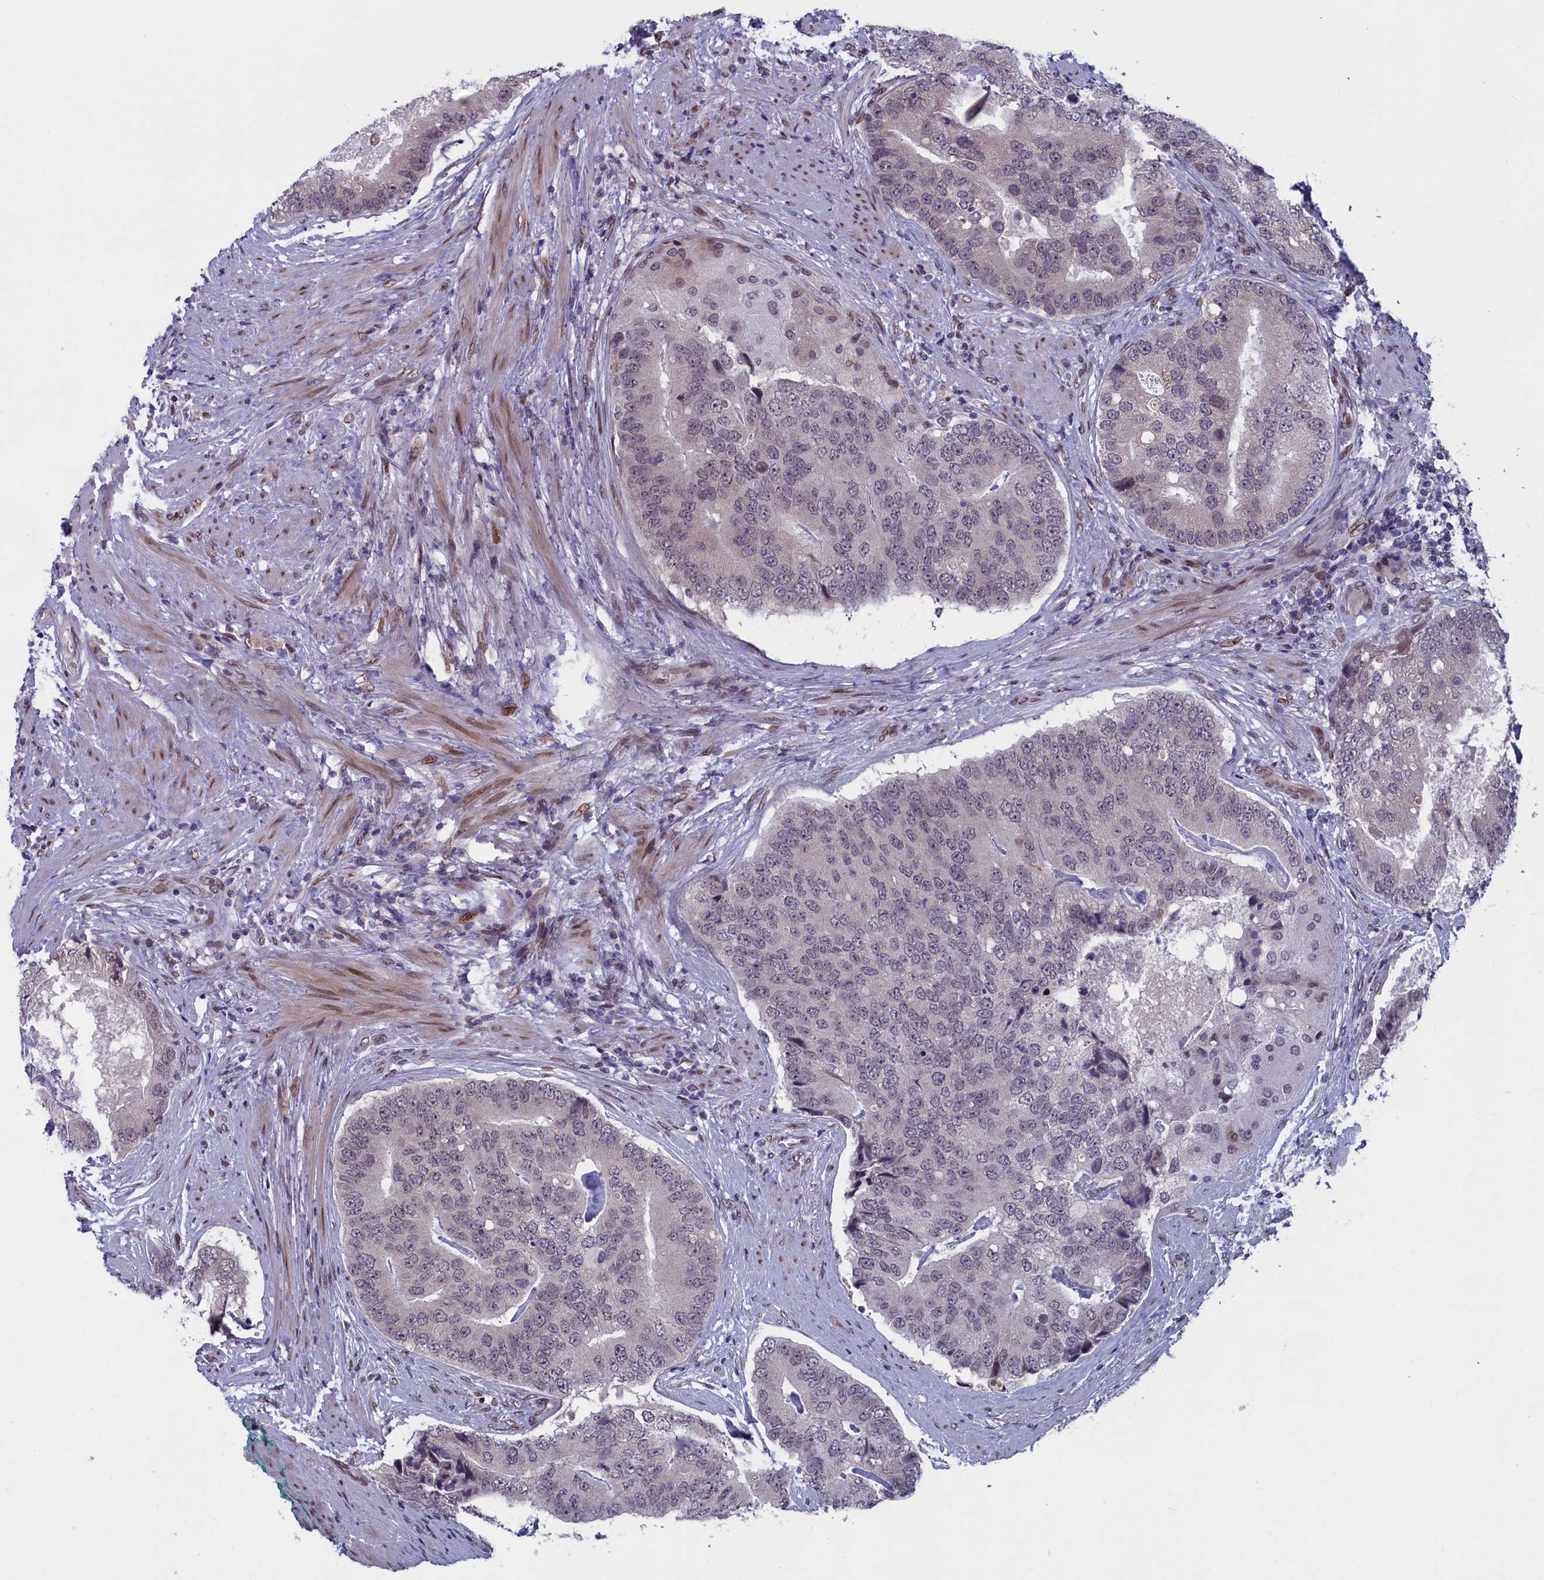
{"staining": {"intensity": "negative", "quantity": "none", "location": "none"}, "tissue": "prostate cancer", "cell_type": "Tumor cells", "image_type": "cancer", "snomed": [{"axis": "morphology", "description": "Adenocarcinoma, High grade"}, {"axis": "topography", "description": "Prostate"}], "caption": "This image is of adenocarcinoma (high-grade) (prostate) stained with IHC to label a protein in brown with the nuclei are counter-stained blue. There is no staining in tumor cells.", "gene": "GPSM1", "patient": {"sex": "male", "age": 70}}